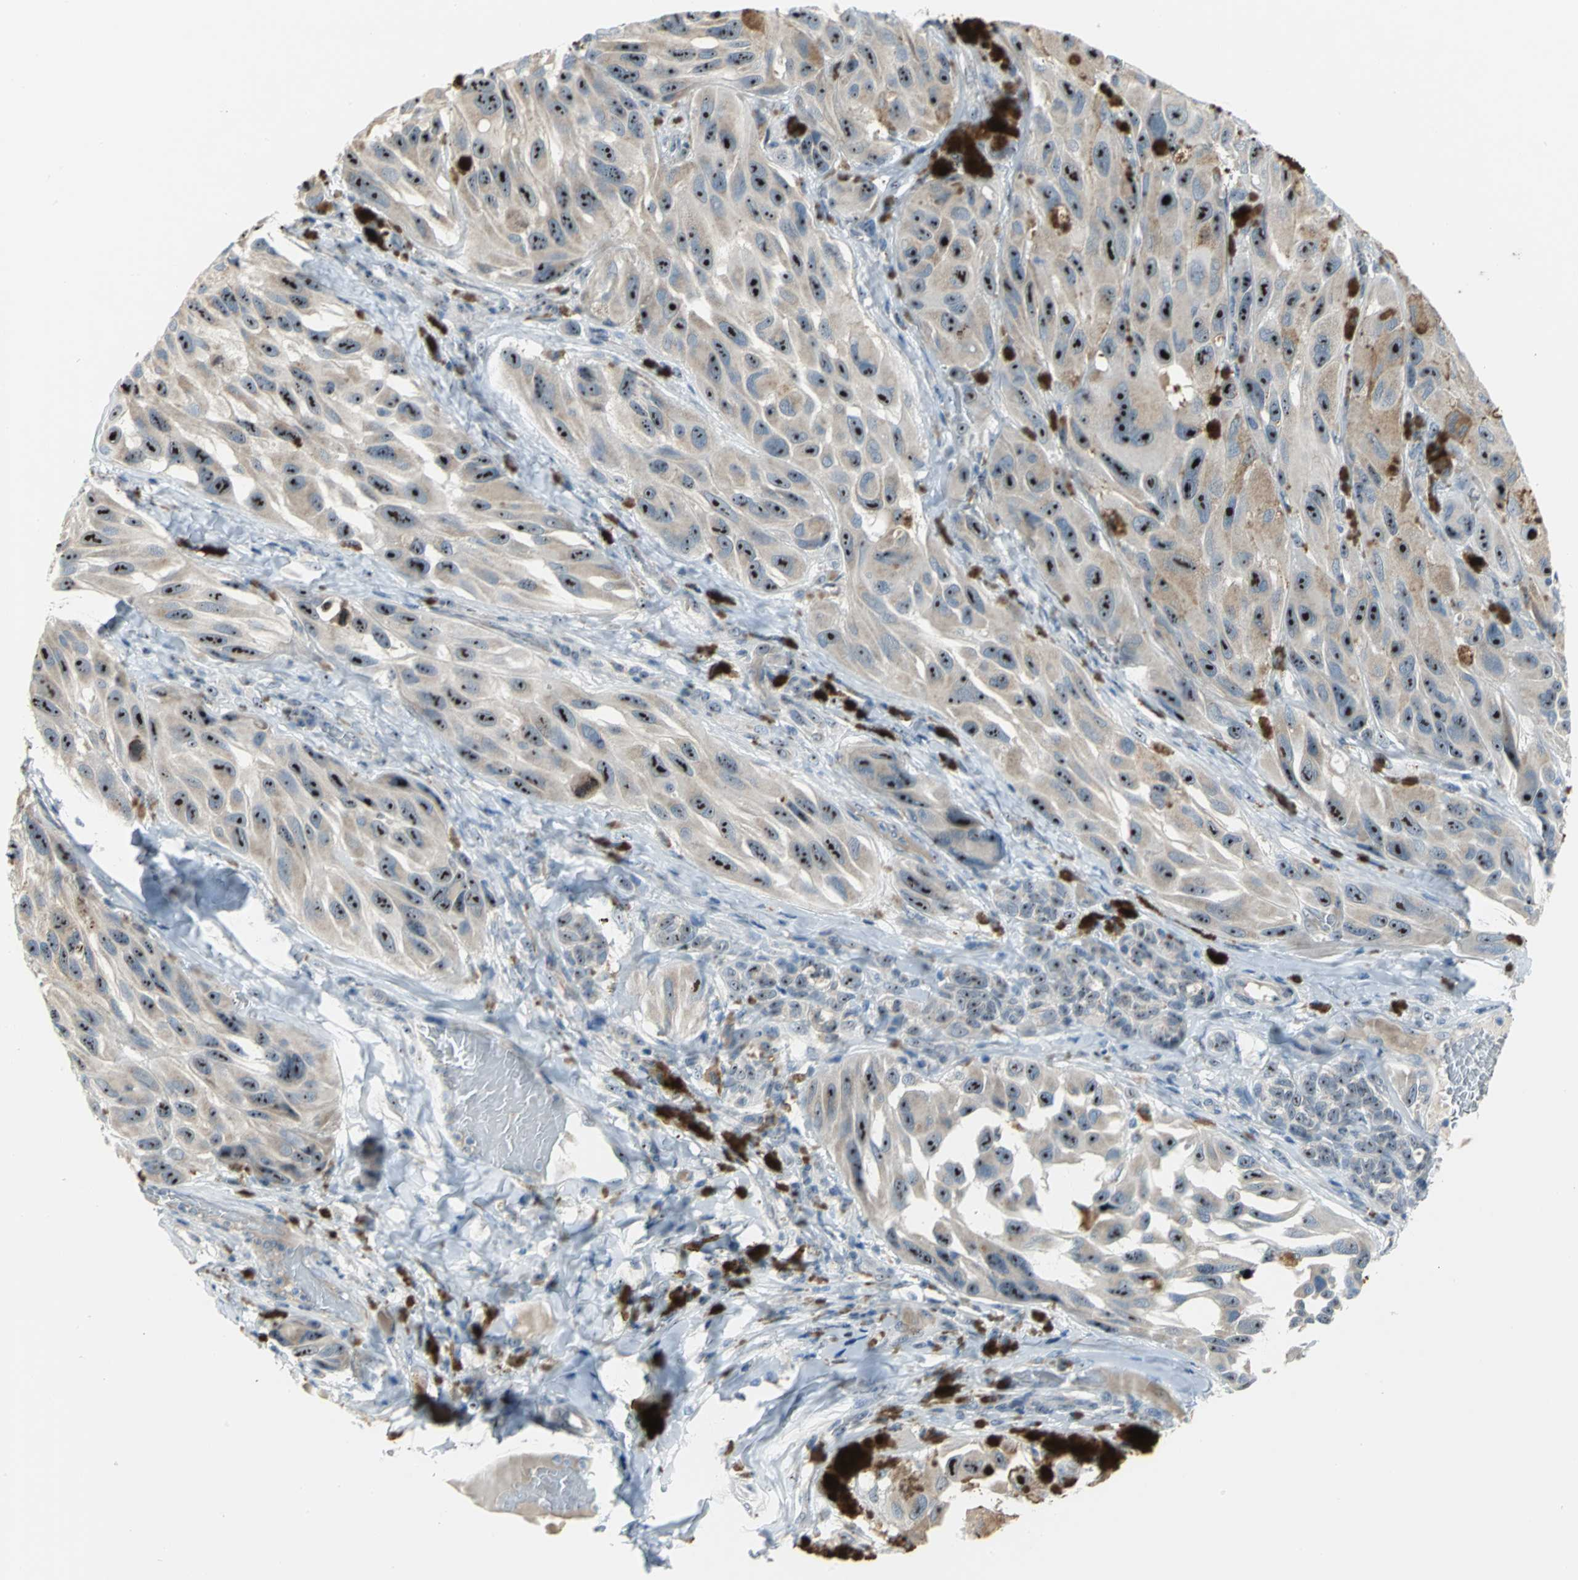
{"staining": {"intensity": "strong", "quantity": ">75%", "location": "nuclear"}, "tissue": "melanoma", "cell_type": "Tumor cells", "image_type": "cancer", "snomed": [{"axis": "morphology", "description": "Malignant melanoma, NOS"}, {"axis": "topography", "description": "Skin"}], "caption": "Melanoma stained for a protein (brown) exhibits strong nuclear positive expression in about >75% of tumor cells.", "gene": "MYBBP1A", "patient": {"sex": "female", "age": 73}}